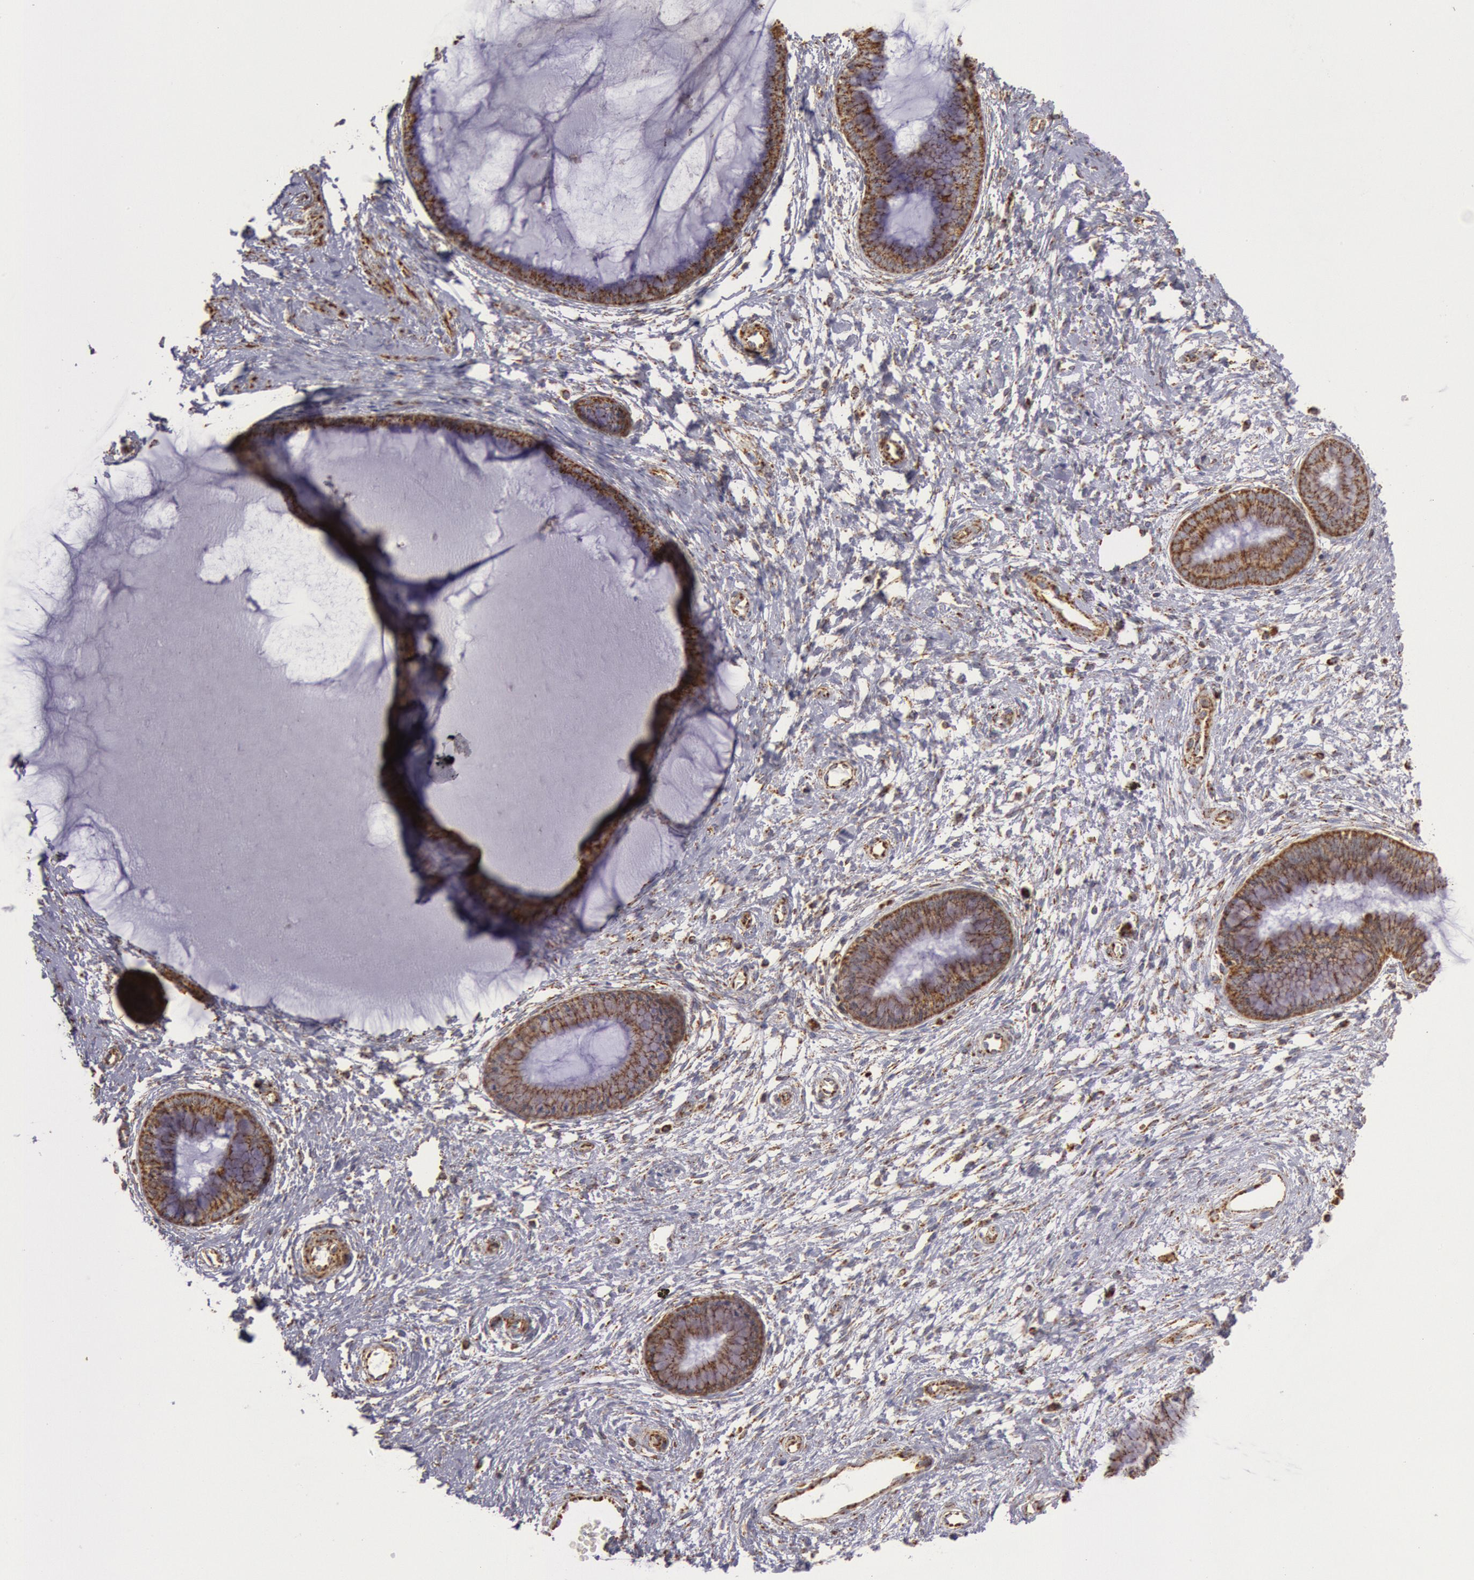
{"staining": {"intensity": "moderate", "quantity": ">75%", "location": "cytoplasmic/membranous"}, "tissue": "cervix", "cell_type": "Glandular cells", "image_type": "normal", "snomed": [{"axis": "morphology", "description": "Normal tissue, NOS"}, {"axis": "topography", "description": "Cervix"}], "caption": "Benign cervix displays moderate cytoplasmic/membranous expression in approximately >75% of glandular cells Nuclei are stained in blue..", "gene": "CYC1", "patient": {"sex": "female", "age": 27}}